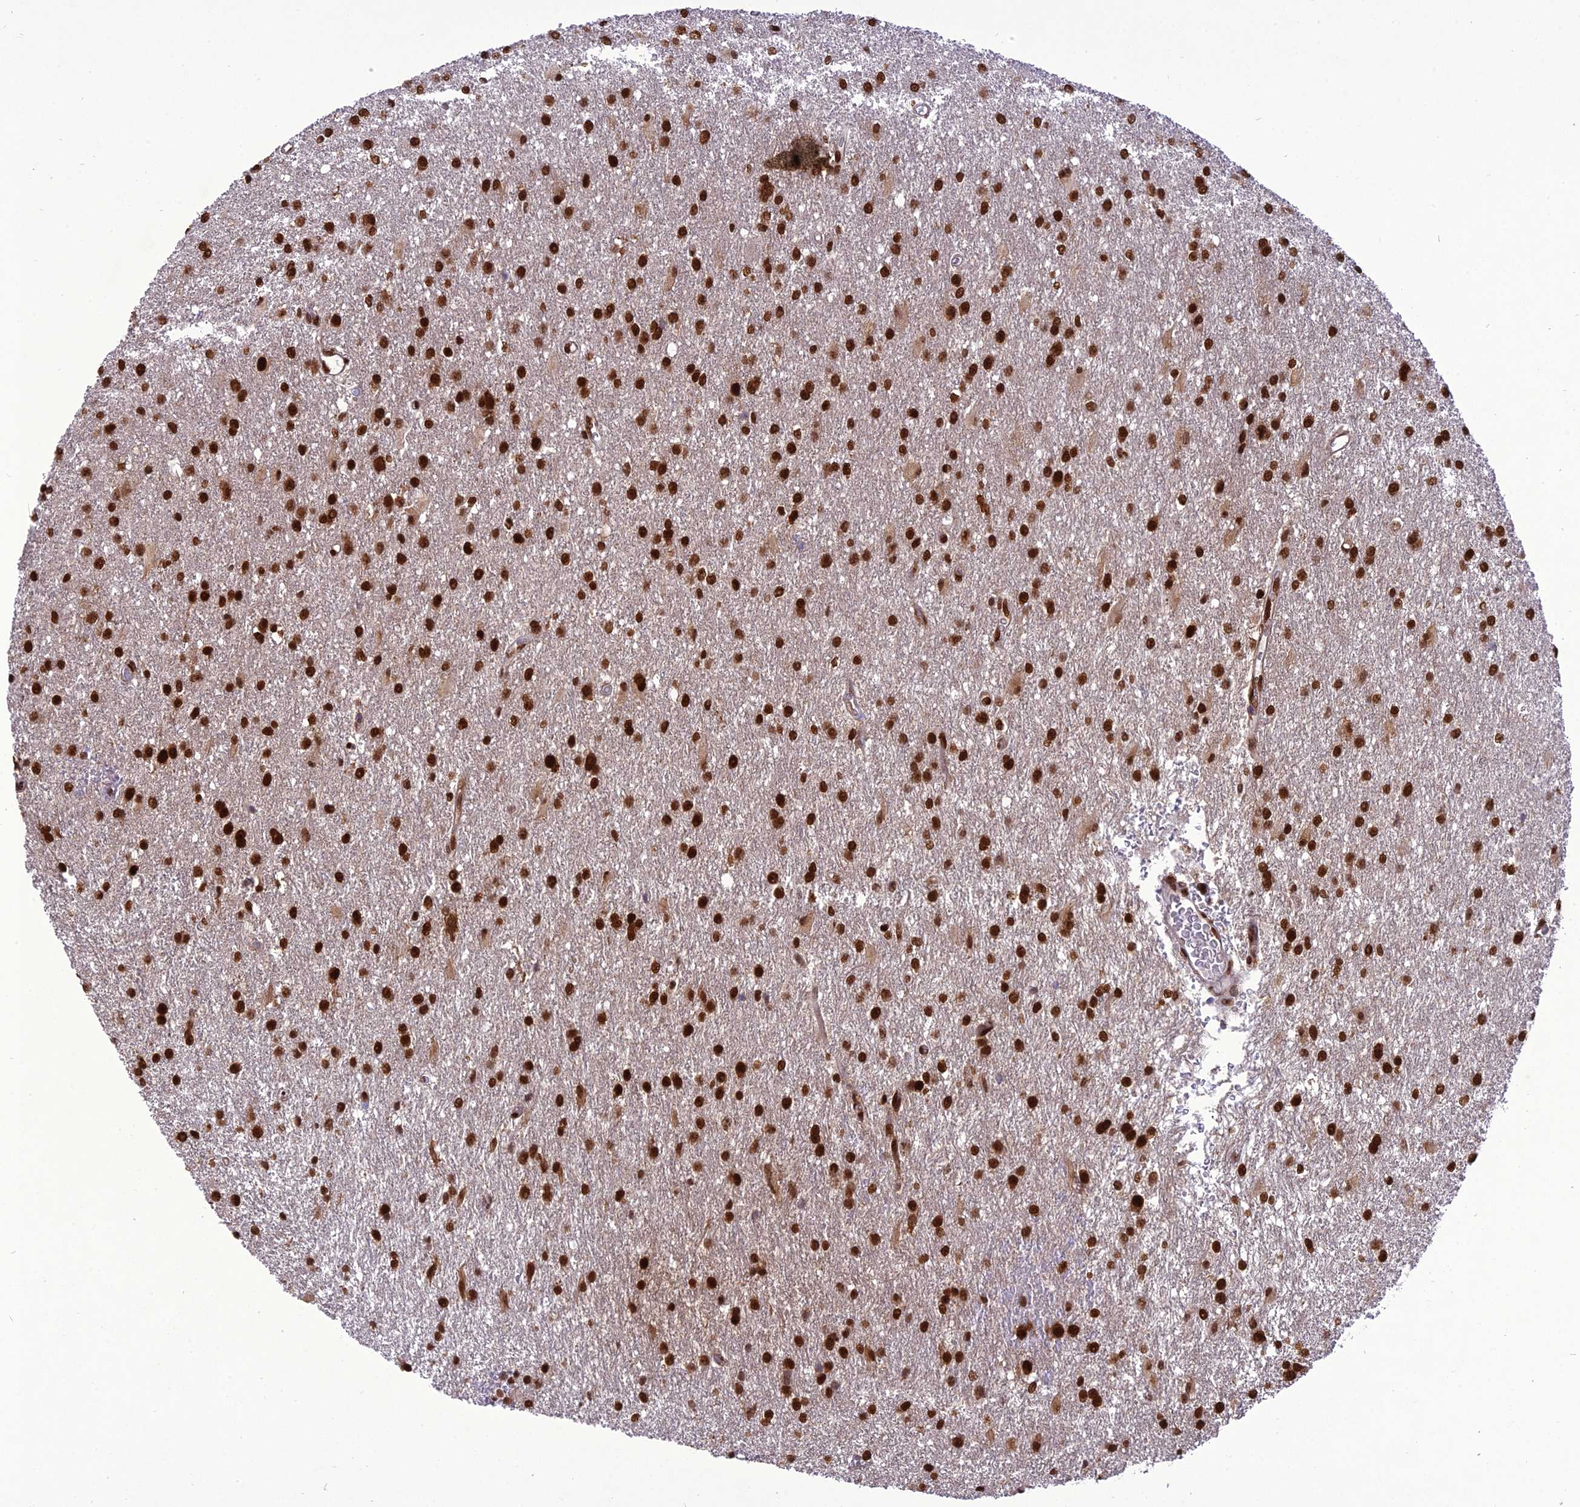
{"staining": {"intensity": "strong", "quantity": ">75%", "location": "nuclear"}, "tissue": "glioma", "cell_type": "Tumor cells", "image_type": "cancer", "snomed": [{"axis": "morphology", "description": "Glioma, malignant, High grade"}, {"axis": "topography", "description": "Brain"}], "caption": "Protein staining demonstrates strong nuclear expression in about >75% of tumor cells in high-grade glioma (malignant).", "gene": "DDX1", "patient": {"sex": "female", "age": 50}}